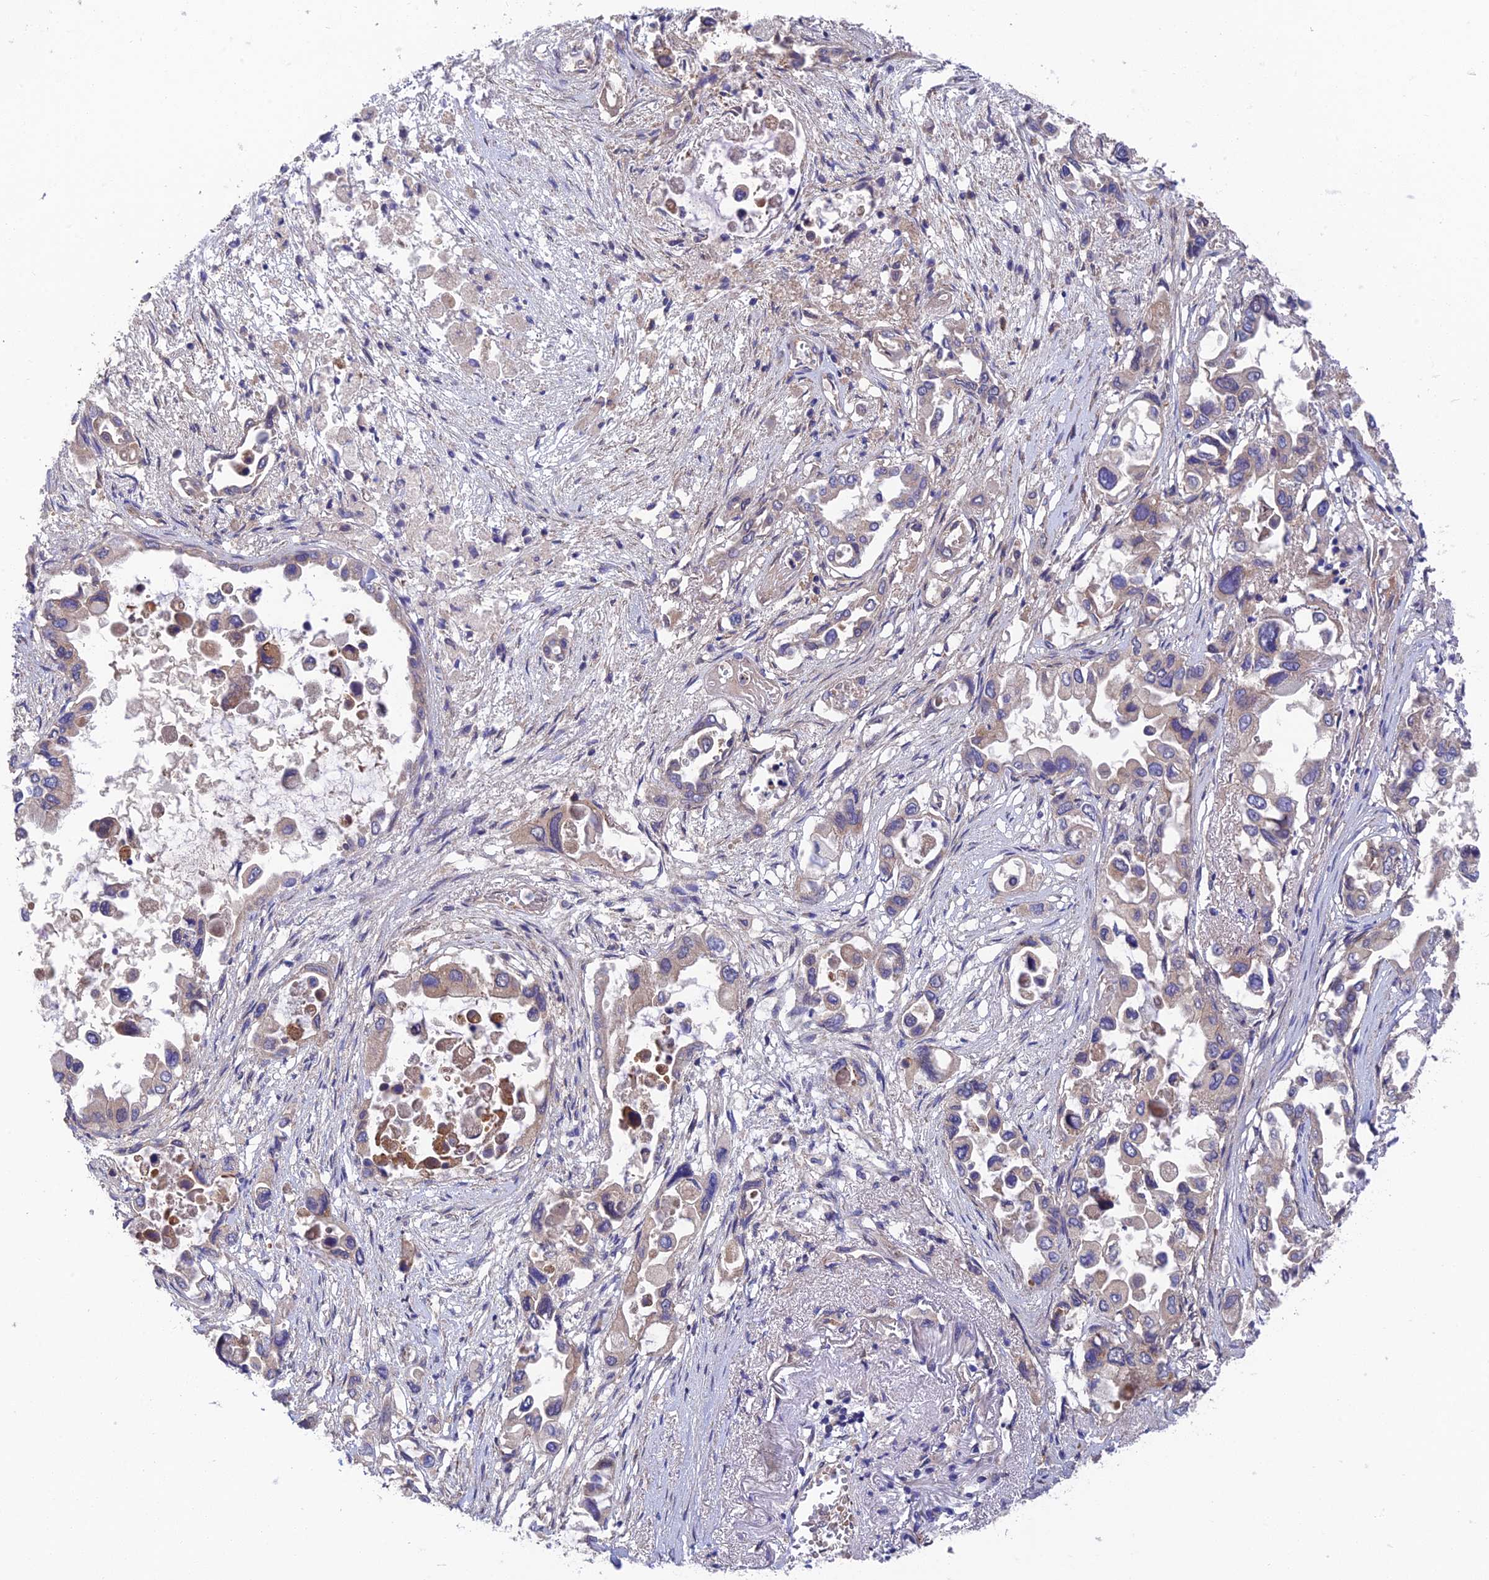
{"staining": {"intensity": "weak", "quantity": "<25%", "location": "cytoplasmic/membranous"}, "tissue": "pancreatic cancer", "cell_type": "Tumor cells", "image_type": "cancer", "snomed": [{"axis": "morphology", "description": "Adenocarcinoma, NOS"}, {"axis": "topography", "description": "Pancreas"}], "caption": "A histopathology image of pancreatic cancer (adenocarcinoma) stained for a protein demonstrates no brown staining in tumor cells.", "gene": "UROS", "patient": {"sex": "male", "age": 92}}